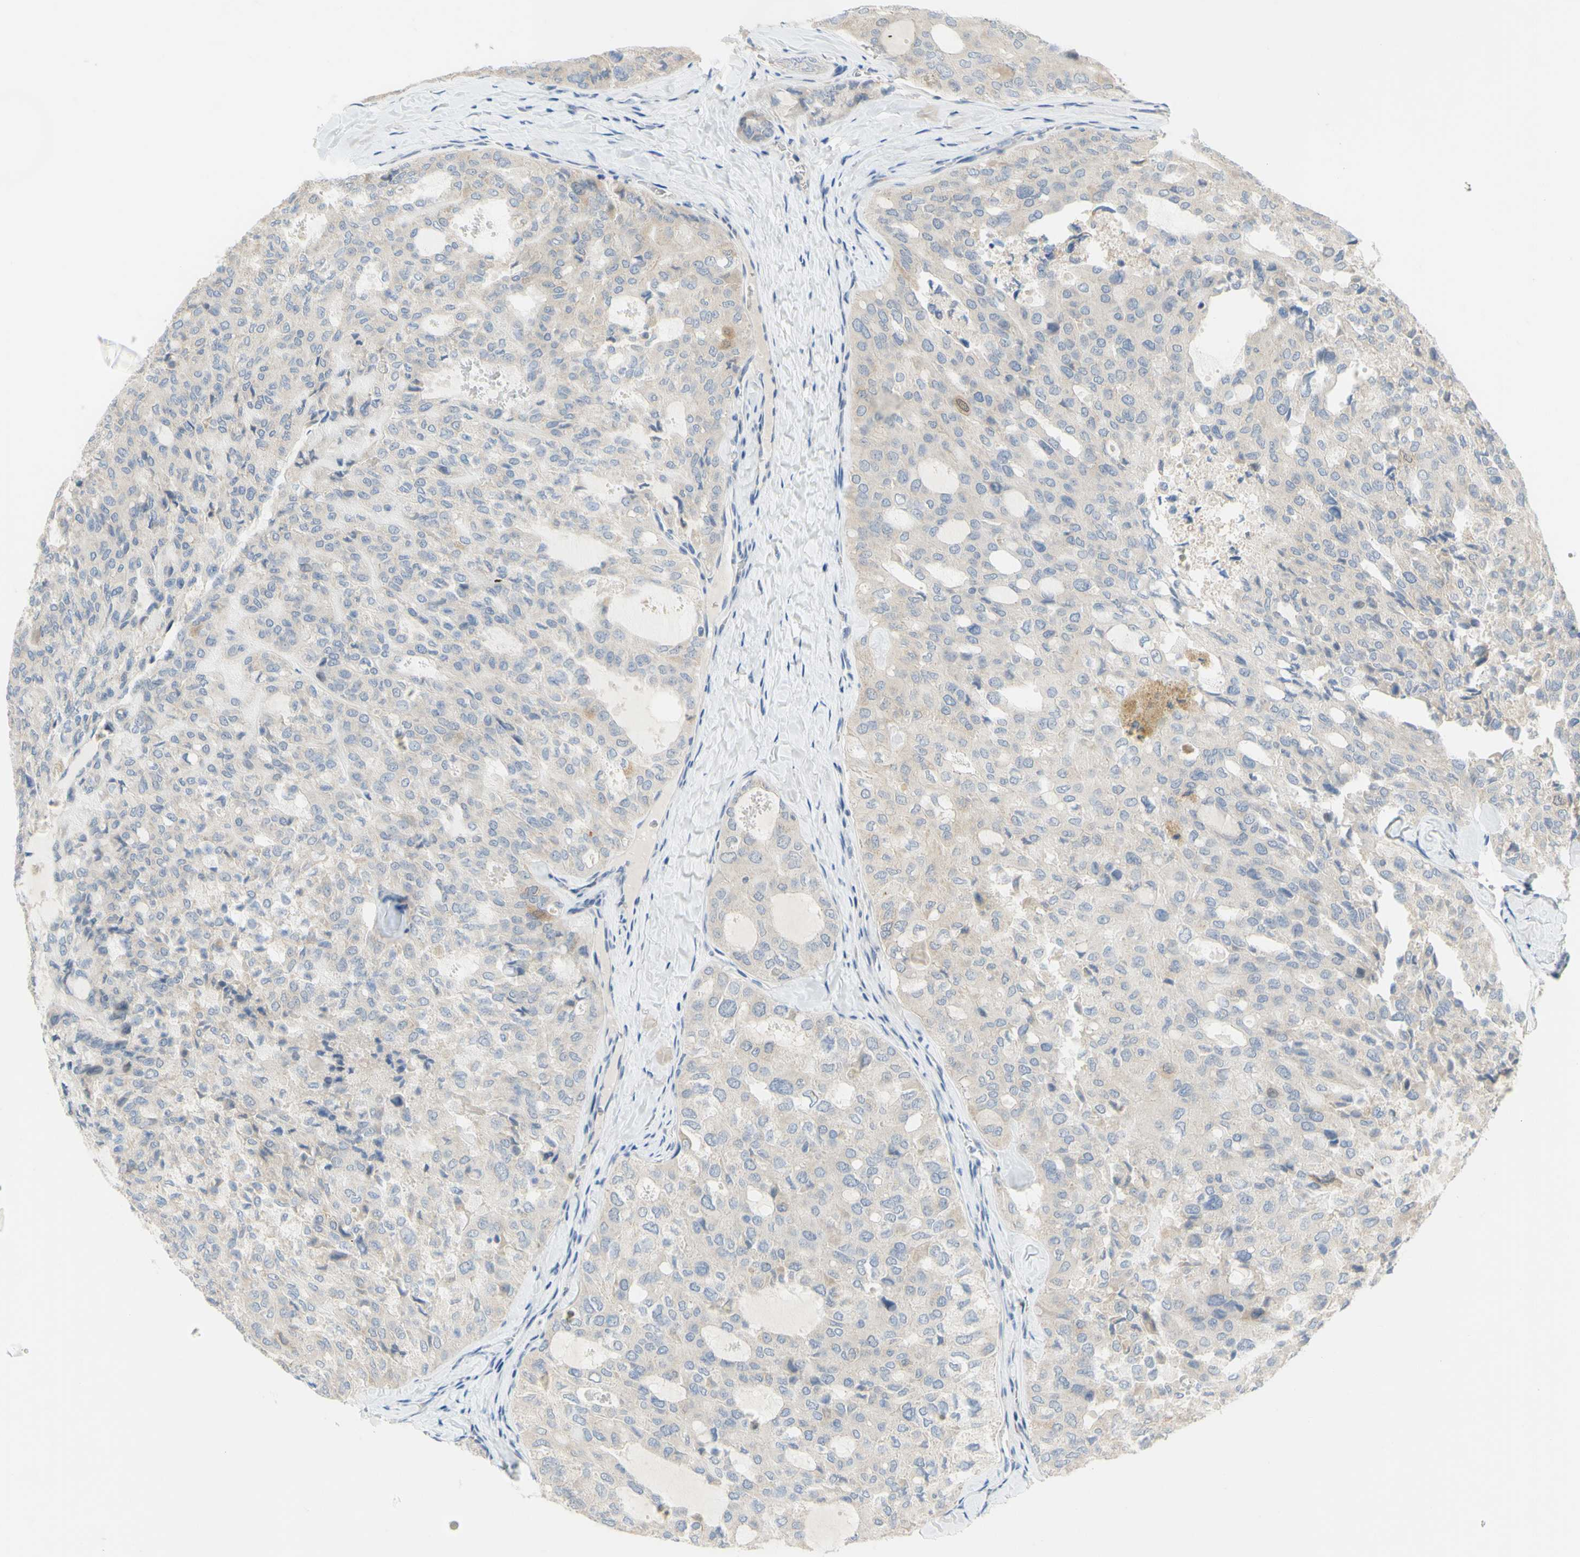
{"staining": {"intensity": "weak", "quantity": "25%-75%", "location": "cytoplasmic/membranous"}, "tissue": "thyroid cancer", "cell_type": "Tumor cells", "image_type": "cancer", "snomed": [{"axis": "morphology", "description": "Follicular adenoma carcinoma, NOS"}, {"axis": "topography", "description": "Thyroid gland"}], "caption": "A micrograph of thyroid cancer (follicular adenoma carcinoma) stained for a protein displays weak cytoplasmic/membranous brown staining in tumor cells. (IHC, brightfield microscopy, high magnification).", "gene": "CCNB2", "patient": {"sex": "male", "age": 75}}